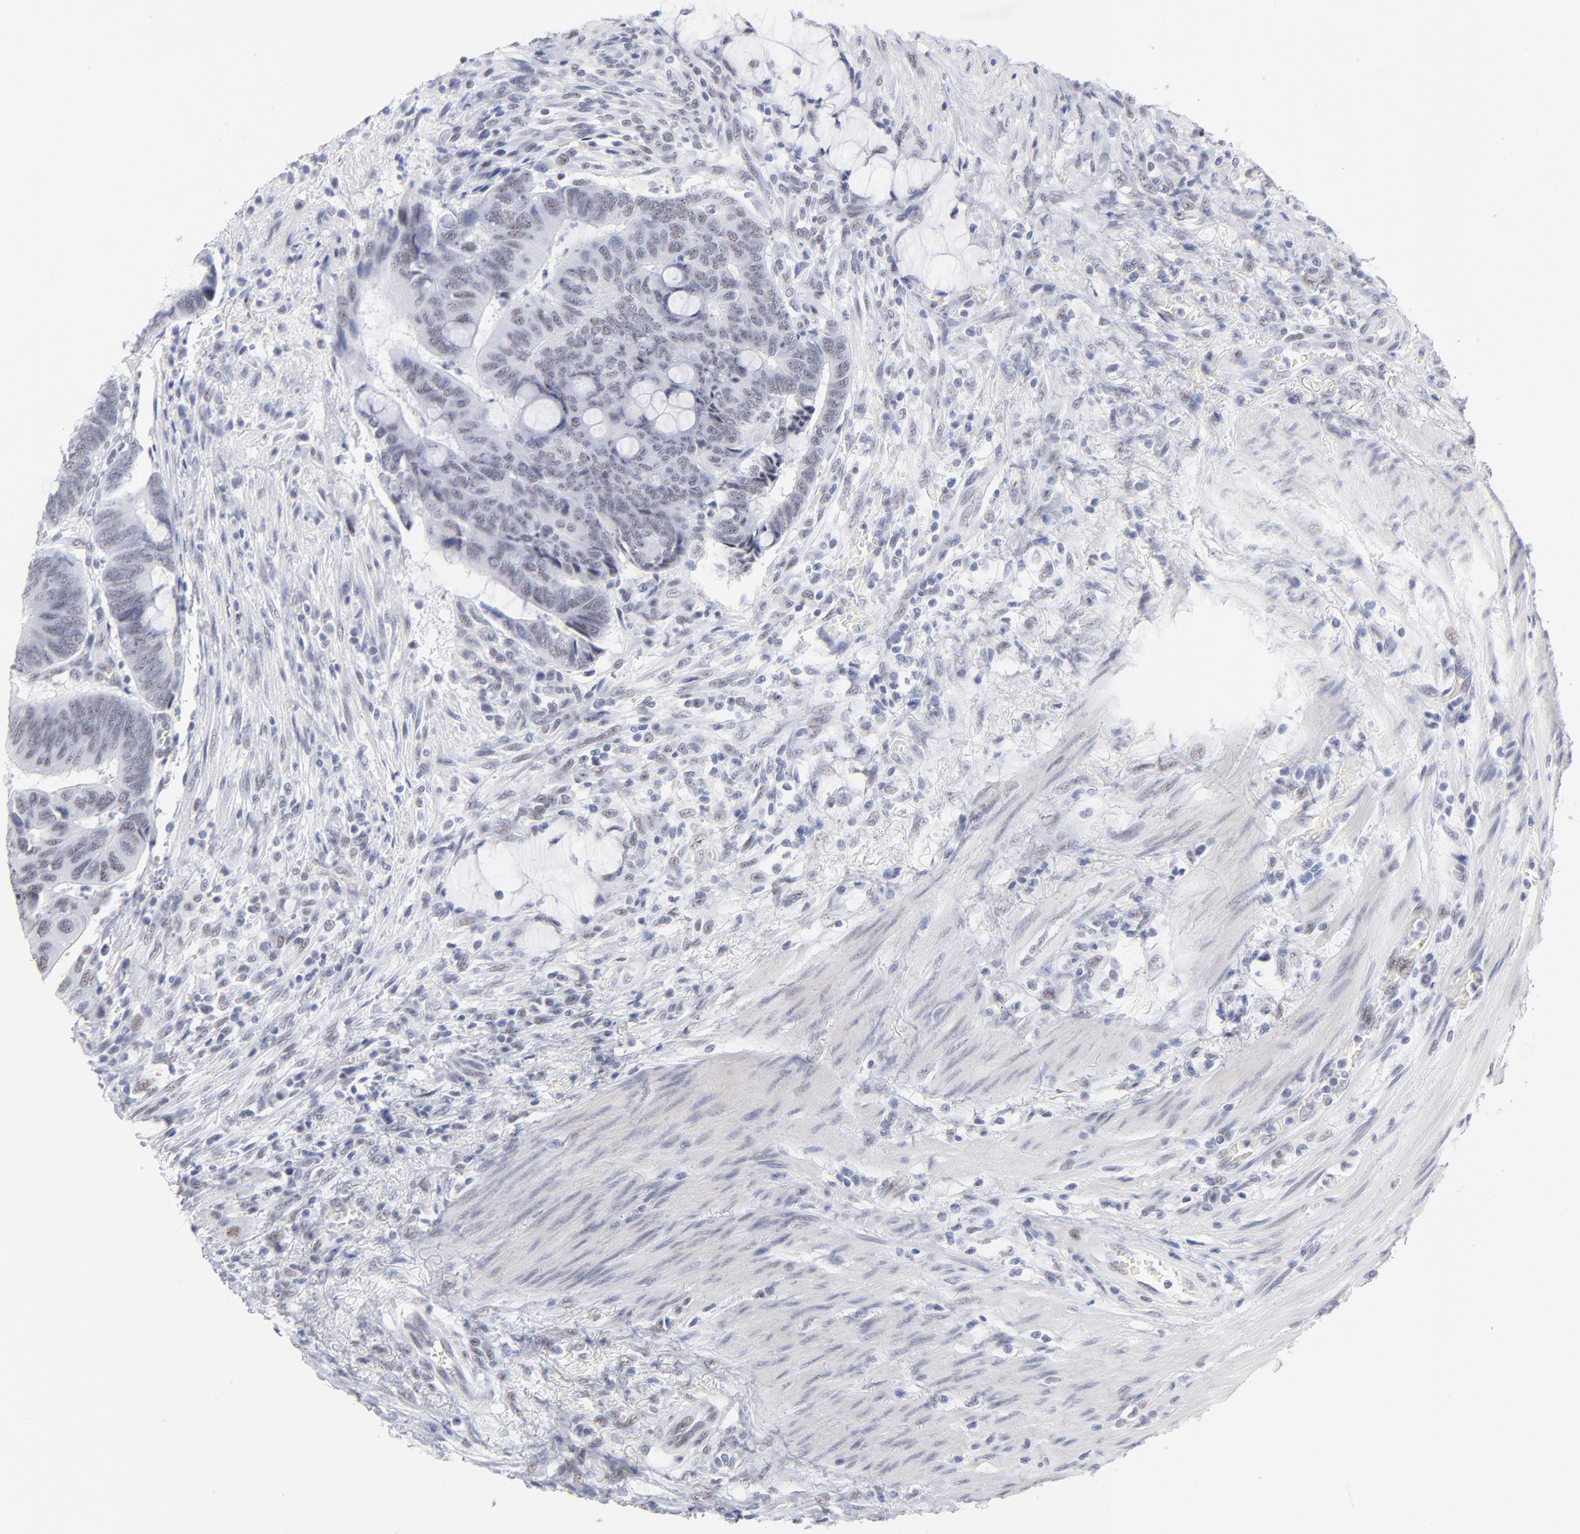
{"staining": {"intensity": "weak", "quantity": "25%-75%", "location": "nuclear"}, "tissue": "colorectal cancer", "cell_type": "Tumor cells", "image_type": "cancer", "snomed": [{"axis": "morphology", "description": "Normal tissue, NOS"}, {"axis": "morphology", "description": "Adenocarcinoma, NOS"}, {"axis": "topography", "description": "Rectum"}], "caption": "Immunohistochemical staining of human colorectal cancer displays weak nuclear protein expression in about 25%-75% of tumor cells. (Stains: DAB (3,3'-diaminobenzidine) in brown, nuclei in blue, Microscopy: brightfield microscopy at high magnification).", "gene": "SNRPB", "patient": {"sex": "male", "age": 92}}